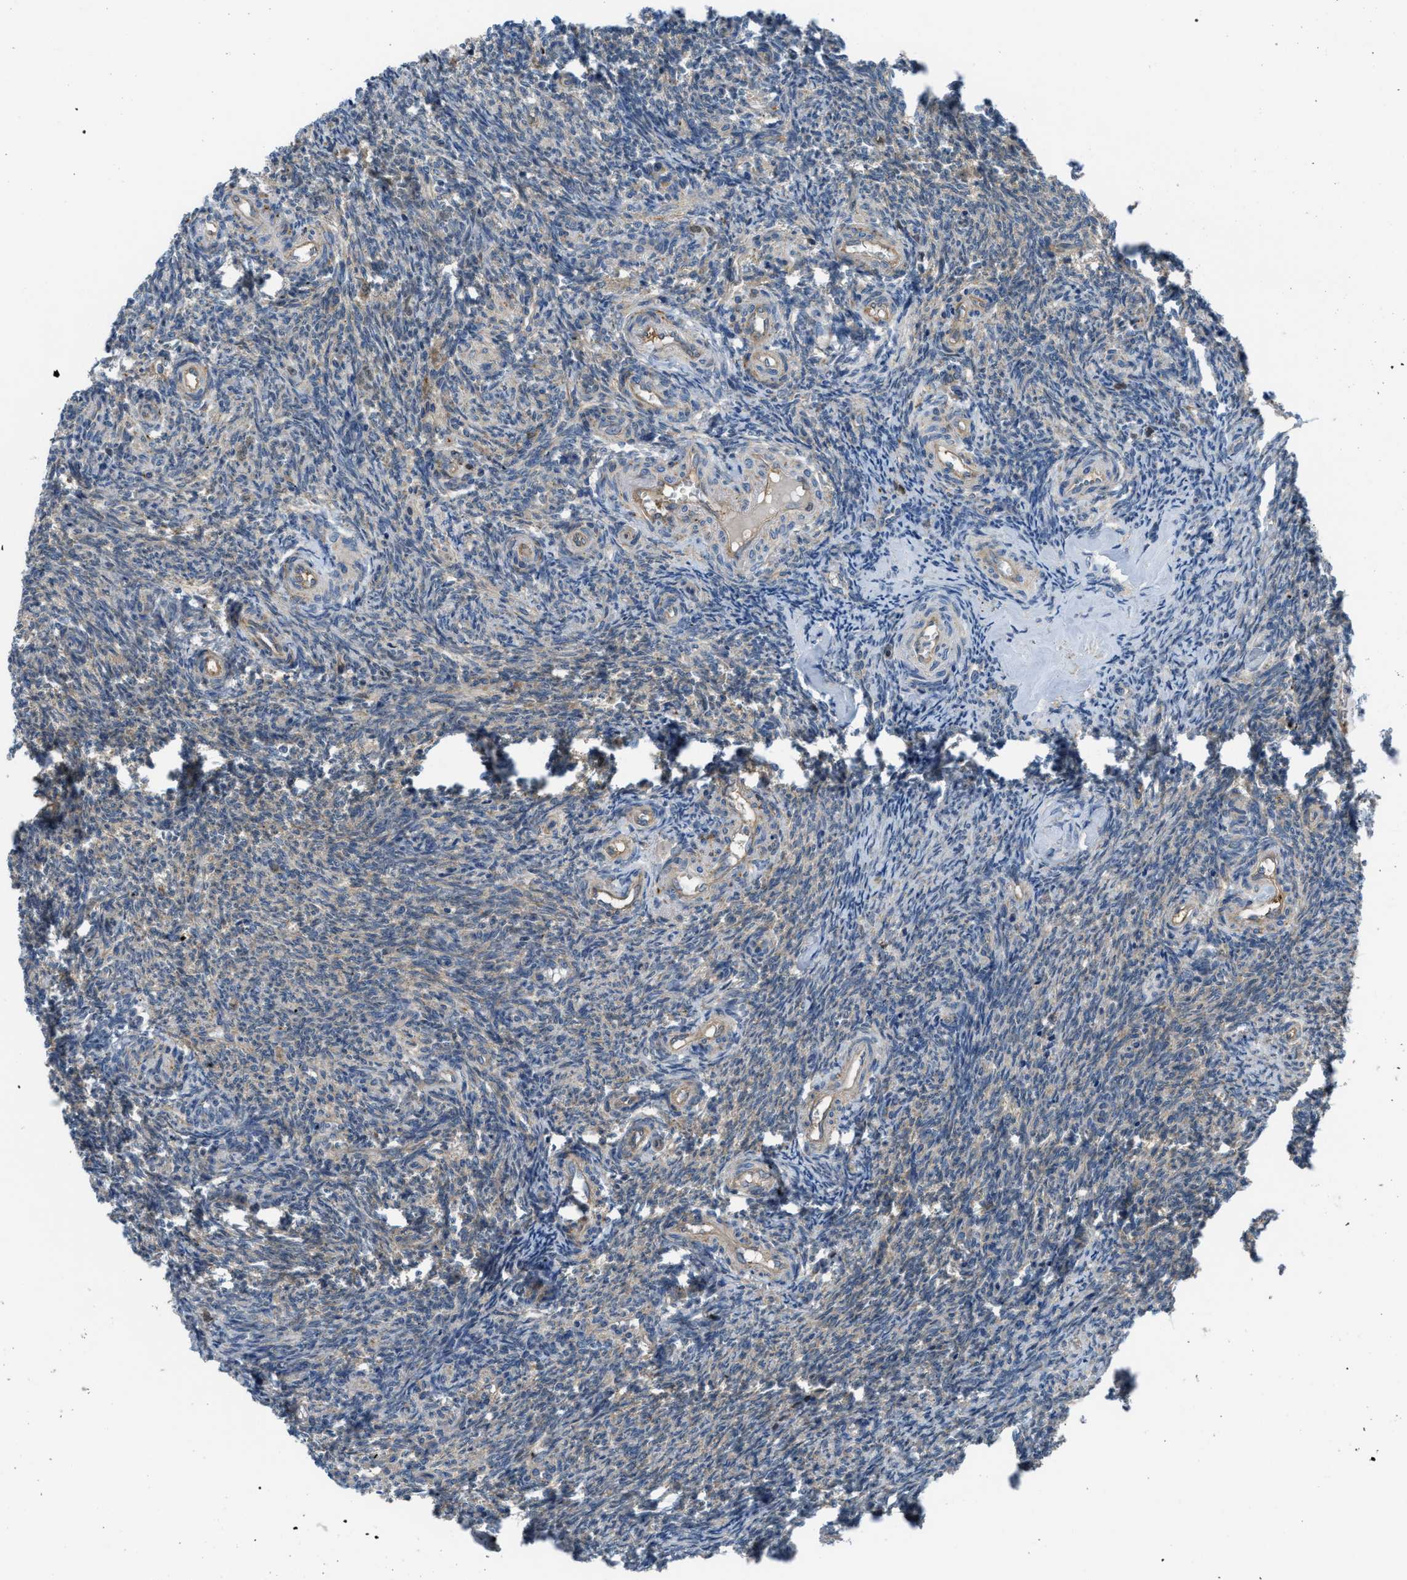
{"staining": {"intensity": "moderate", "quantity": ">75%", "location": "cytoplasmic/membranous"}, "tissue": "ovary", "cell_type": "Follicle cells", "image_type": "normal", "snomed": [{"axis": "morphology", "description": "Normal tissue, NOS"}, {"axis": "topography", "description": "Ovary"}], "caption": "The micrograph reveals immunohistochemical staining of benign ovary. There is moderate cytoplasmic/membranous positivity is identified in about >75% of follicle cells. (Stains: DAB in brown, nuclei in blue, Microscopy: brightfield microscopy at high magnification).", "gene": "BAZ2B", "patient": {"sex": "female", "age": 41}}